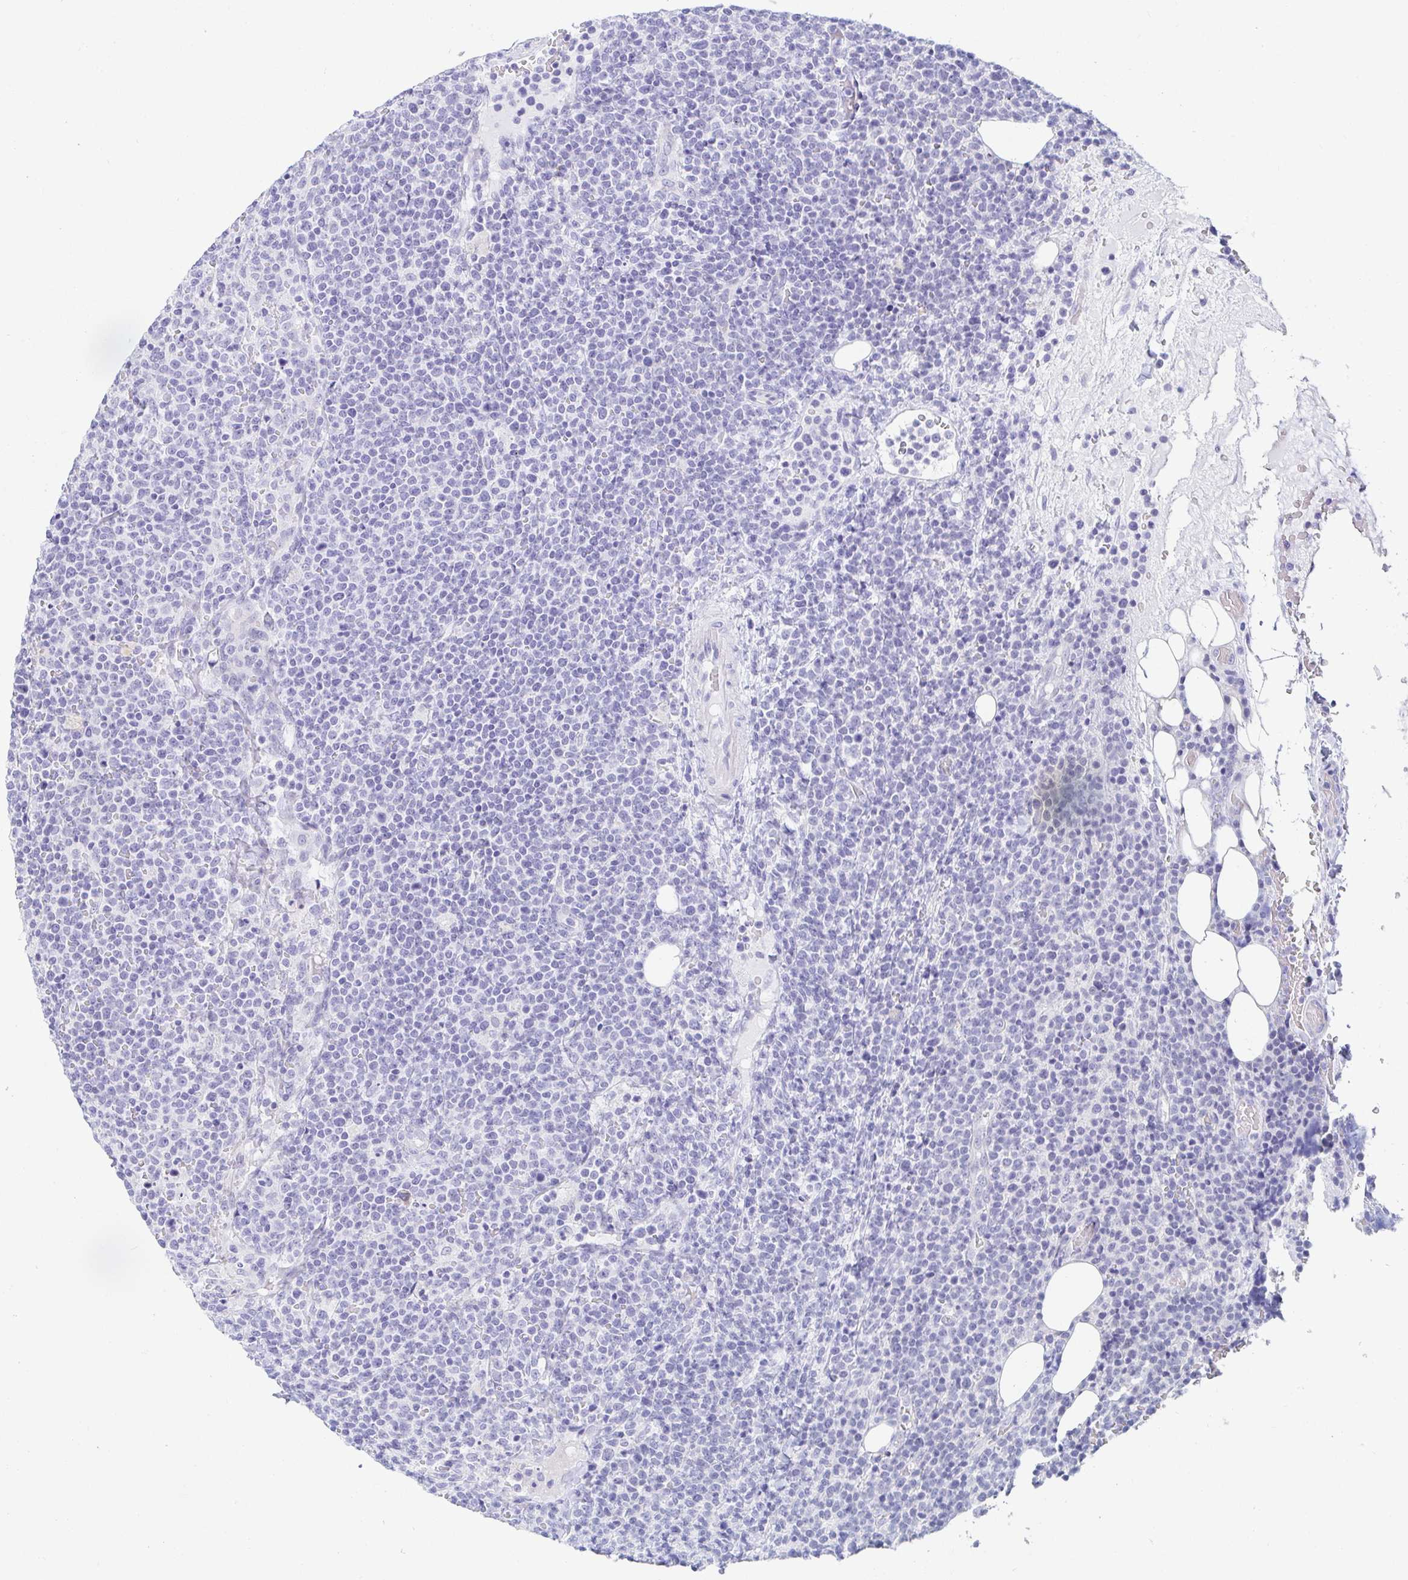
{"staining": {"intensity": "negative", "quantity": "none", "location": "none"}, "tissue": "lymphoma", "cell_type": "Tumor cells", "image_type": "cancer", "snomed": [{"axis": "morphology", "description": "Malignant lymphoma, non-Hodgkin's type, High grade"}, {"axis": "topography", "description": "Lymph node"}], "caption": "A photomicrograph of human lymphoma is negative for staining in tumor cells.", "gene": "OR10K1", "patient": {"sex": "male", "age": 61}}